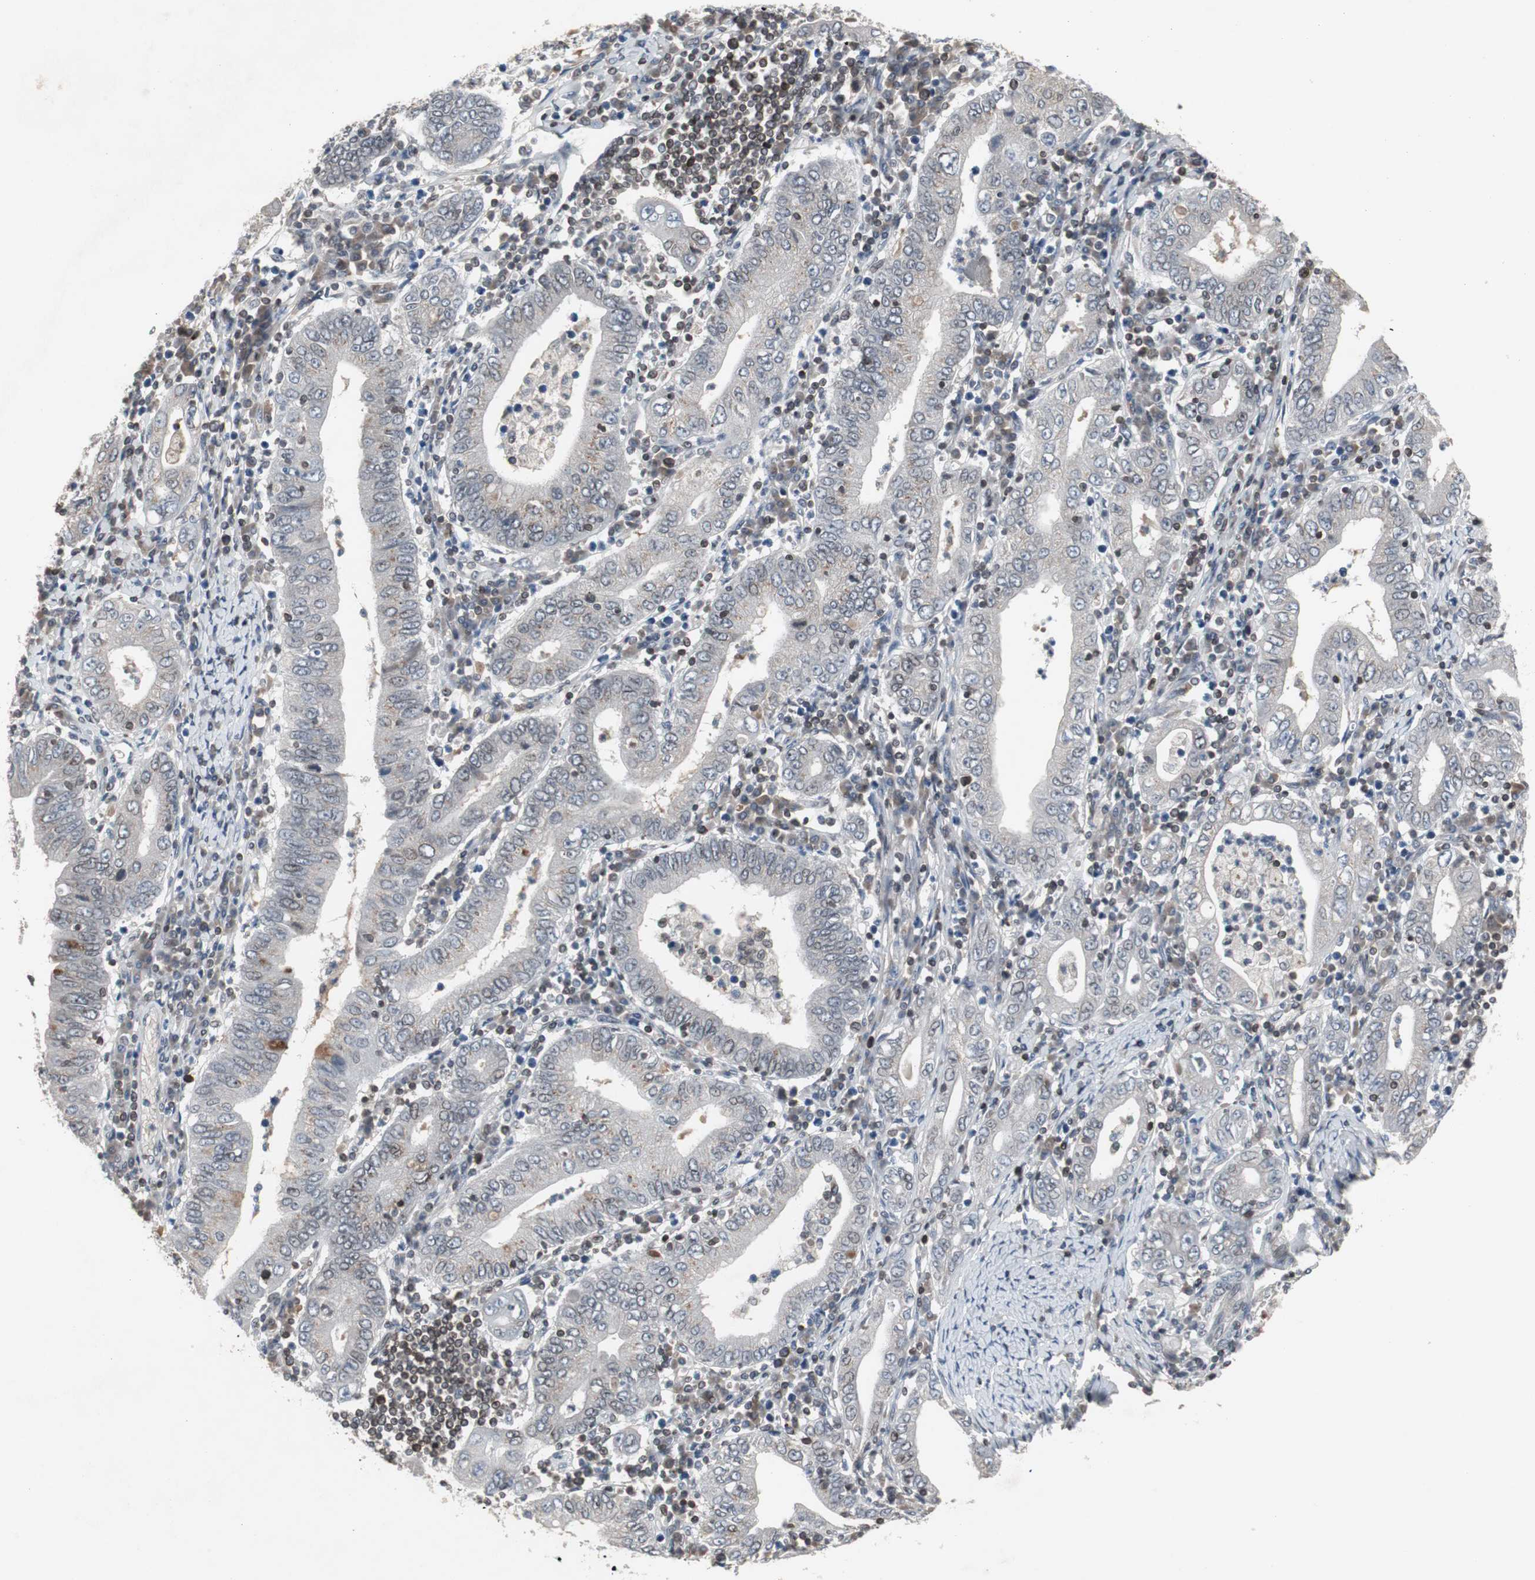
{"staining": {"intensity": "negative", "quantity": "none", "location": "none"}, "tissue": "stomach cancer", "cell_type": "Tumor cells", "image_type": "cancer", "snomed": [{"axis": "morphology", "description": "Normal tissue, NOS"}, {"axis": "morphology", "description": "Adenocarcinoma, NOS"}, {"axis": "topography", "description": "Esophagus"}, {"axis": "topography", "description": "Stomach, upper"}, {"axis": "topography", "description": "Peripheral nerve tissue"}], "caption": "DAB (3,3'-diaminobenzidine) immunohistochemical staining of stomach adenocarcinoma demonstrates no significant staining in tumor cells.", "gene": "ZNF396", "patient": {"sex": "male", "age": 62}}